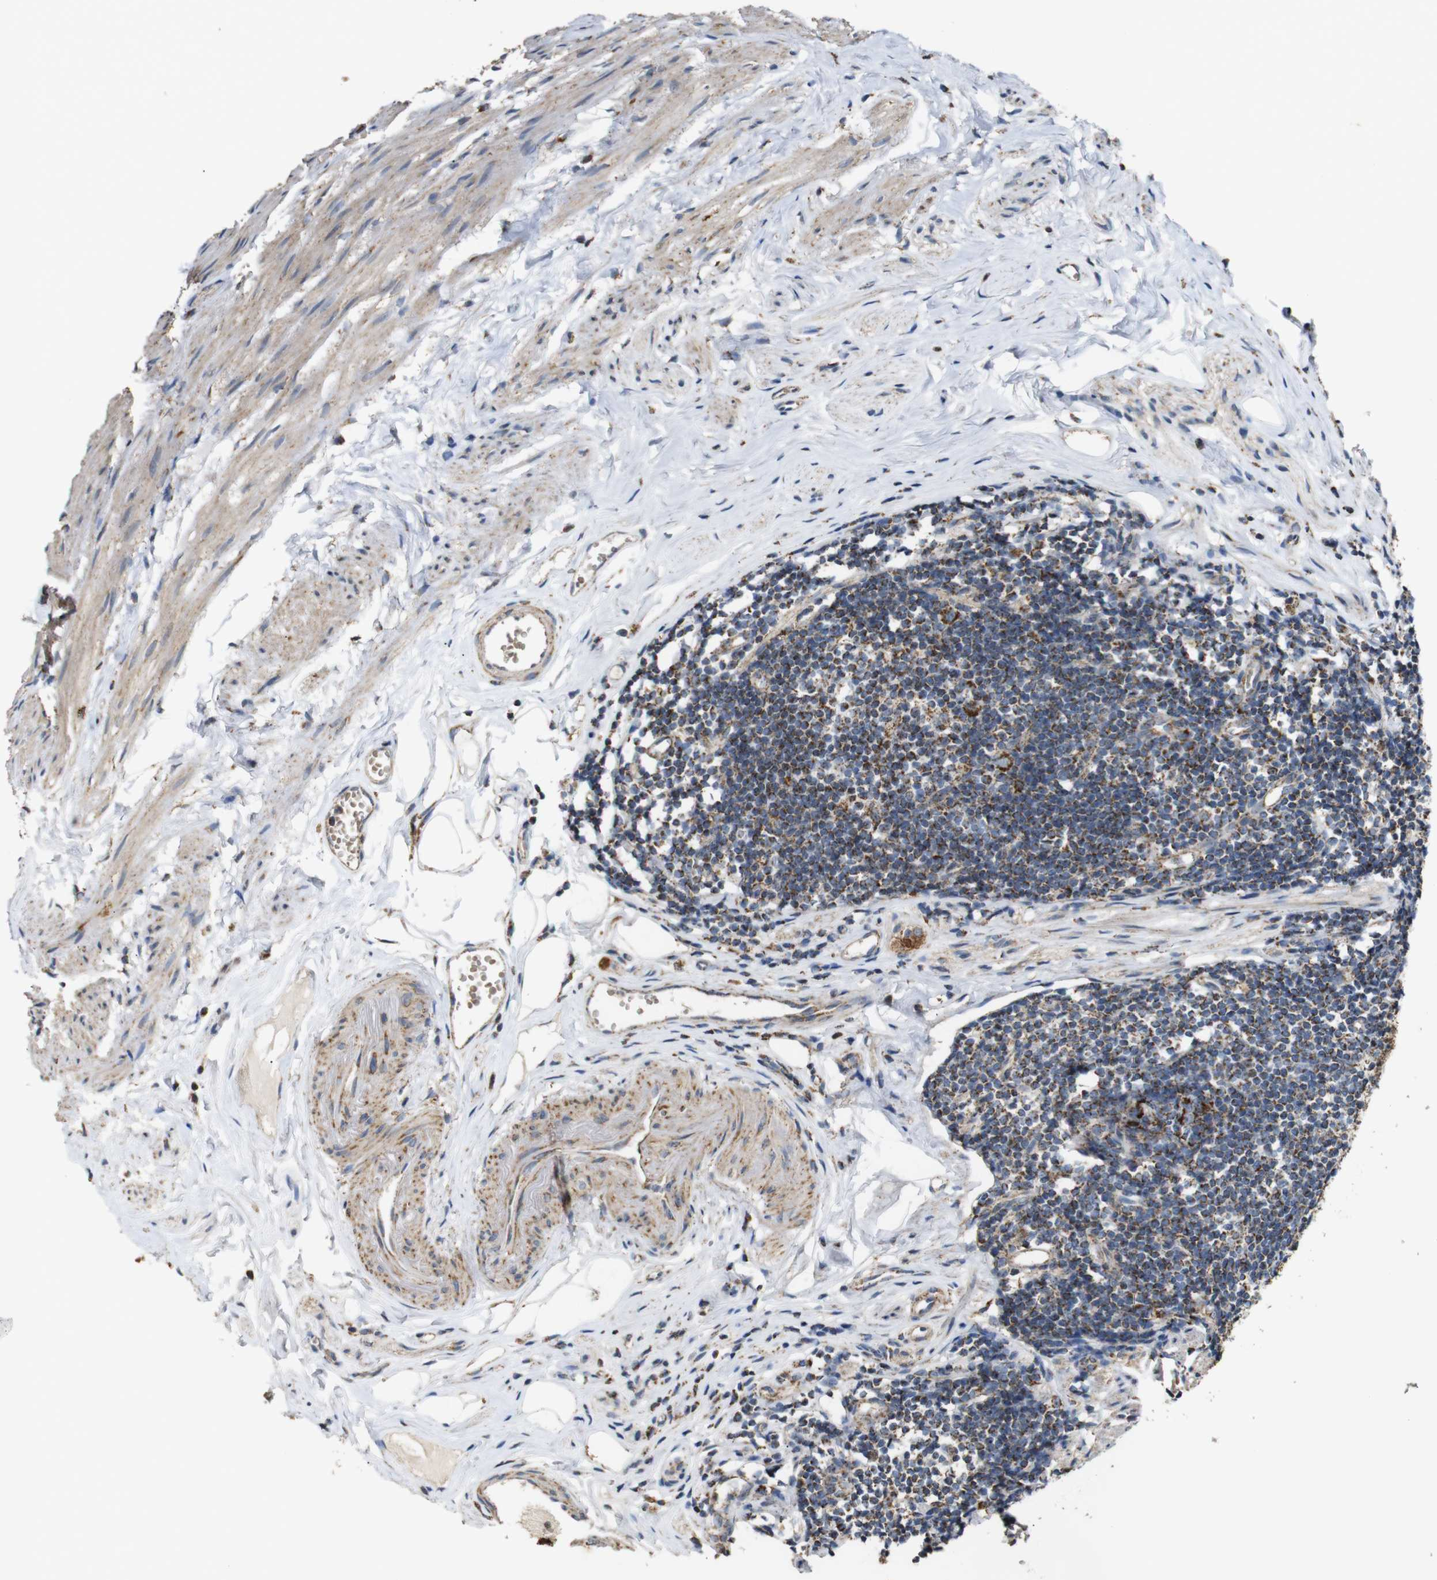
{"staining": {"intensity": "strong", "quantity": ">75%", "location": "cytoplasmic/membranous"}, "tissue": "appendix", "cell_type": "Glandular cells", "image_type": "normal", "snomed": [{"axis": "morphology", "description": "Normal tissue, NOS"}, {"axis": "topography", "description": "Appendix"}], "caption": "DAB immunohistochemical staining of normal human appendix exhibits strong cytoplasmic/membranous protein positivity in approximately >75% of glandular cells.", "gene": "NR3C2", "patient": {"sex": "female", "age": 77}}